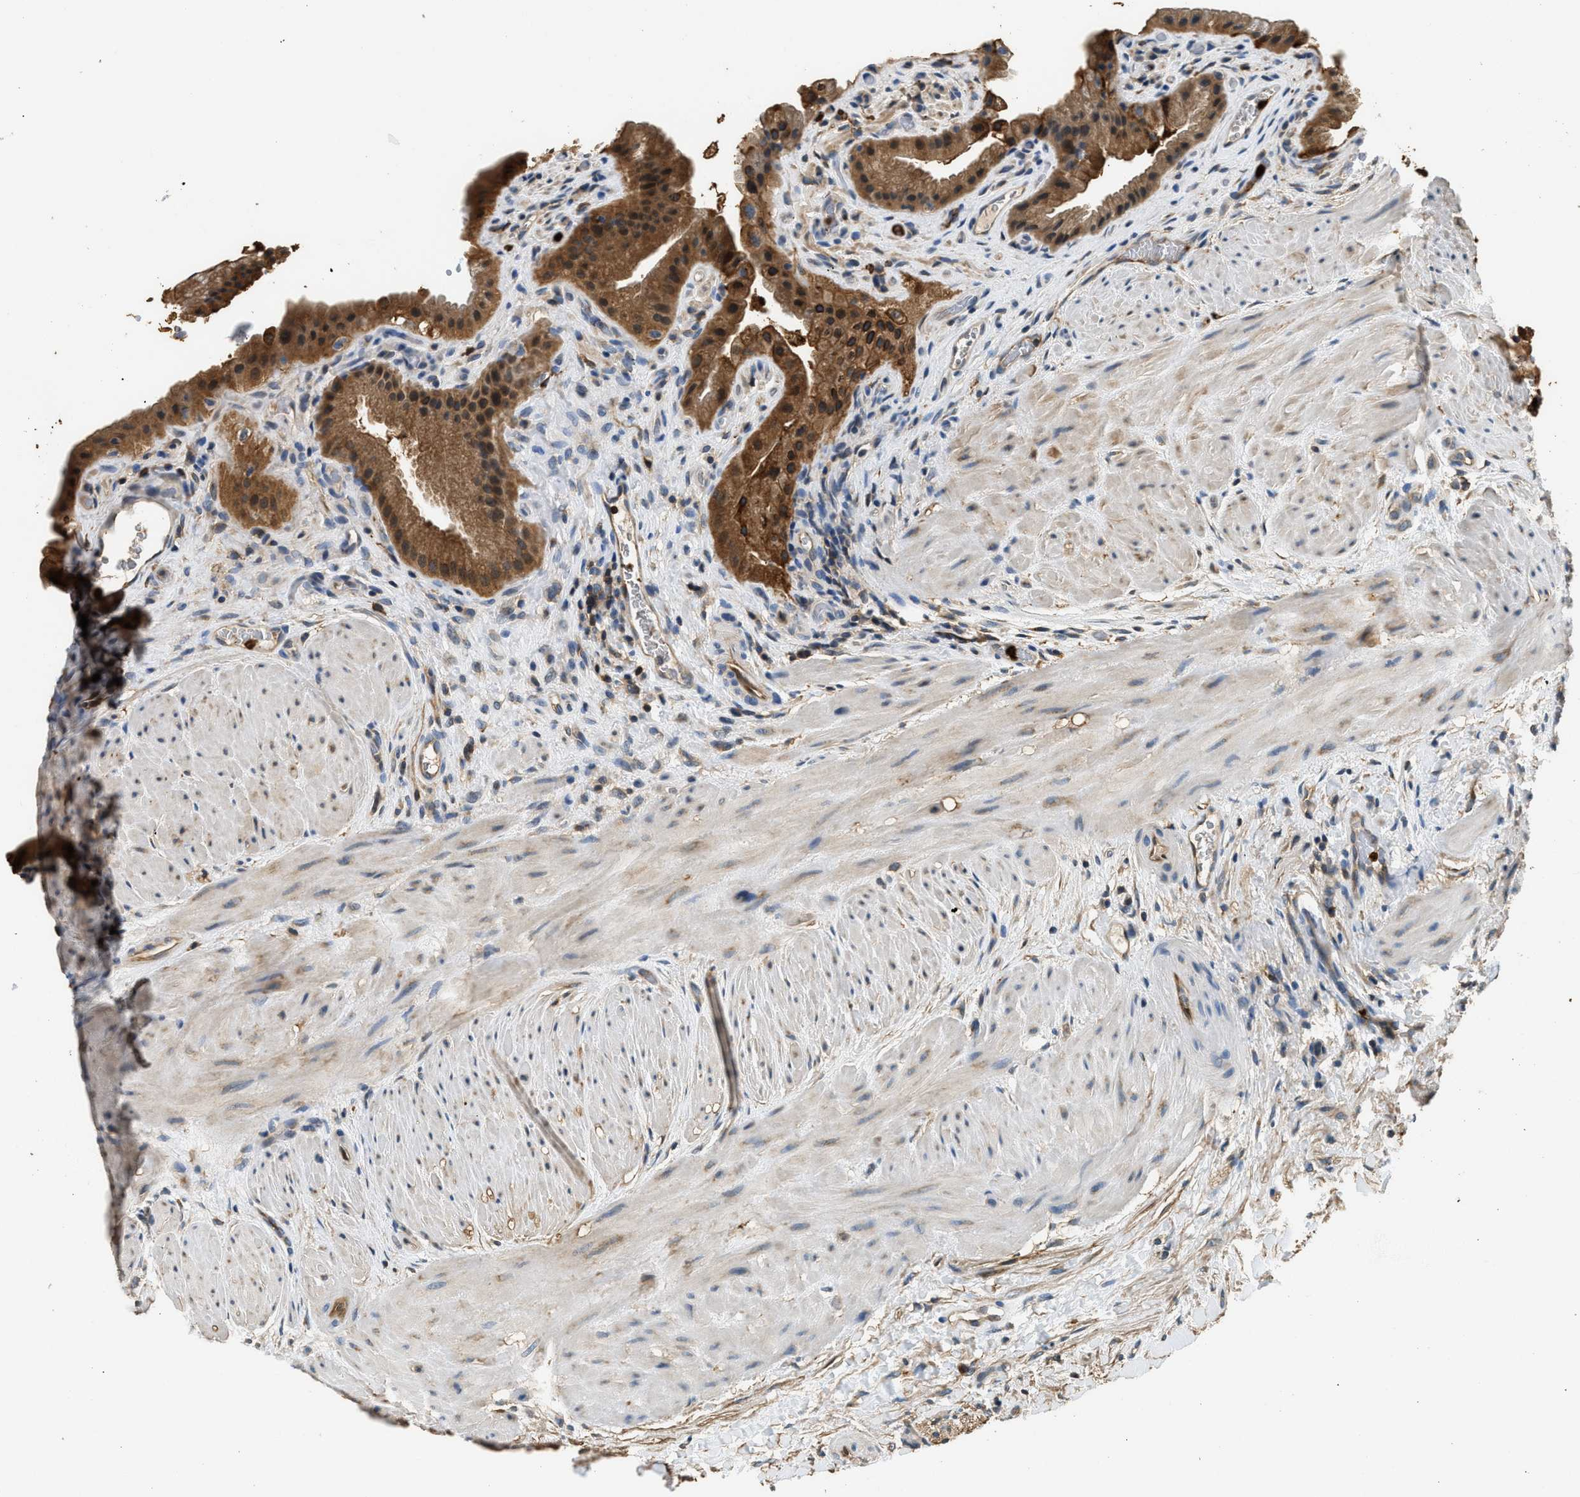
{"staining": {"intensity": "strong", "quantity": ">75%", "location": "cytoplasmic/membranous,nuclear"}, "tissue": "gallbladder", "cell_type": "Glandular cells", "image_type": "normal", "snomed": [{"axis": "morphology", "description": "Normal tissue, NOS"}, {"axis": "topography", "description": "Gallbladder"}], "caption": "Immunohistochemistry (IHC) (DAB (3,3'-diaminobenzidine)) staining of normal gallbladder displays strong cytoplasmic/membranous,nuclear protein expression in approximately >75% of glandular cells.", "gene": "ANXA3", "patient": {"sex": "male", "age": 49}}